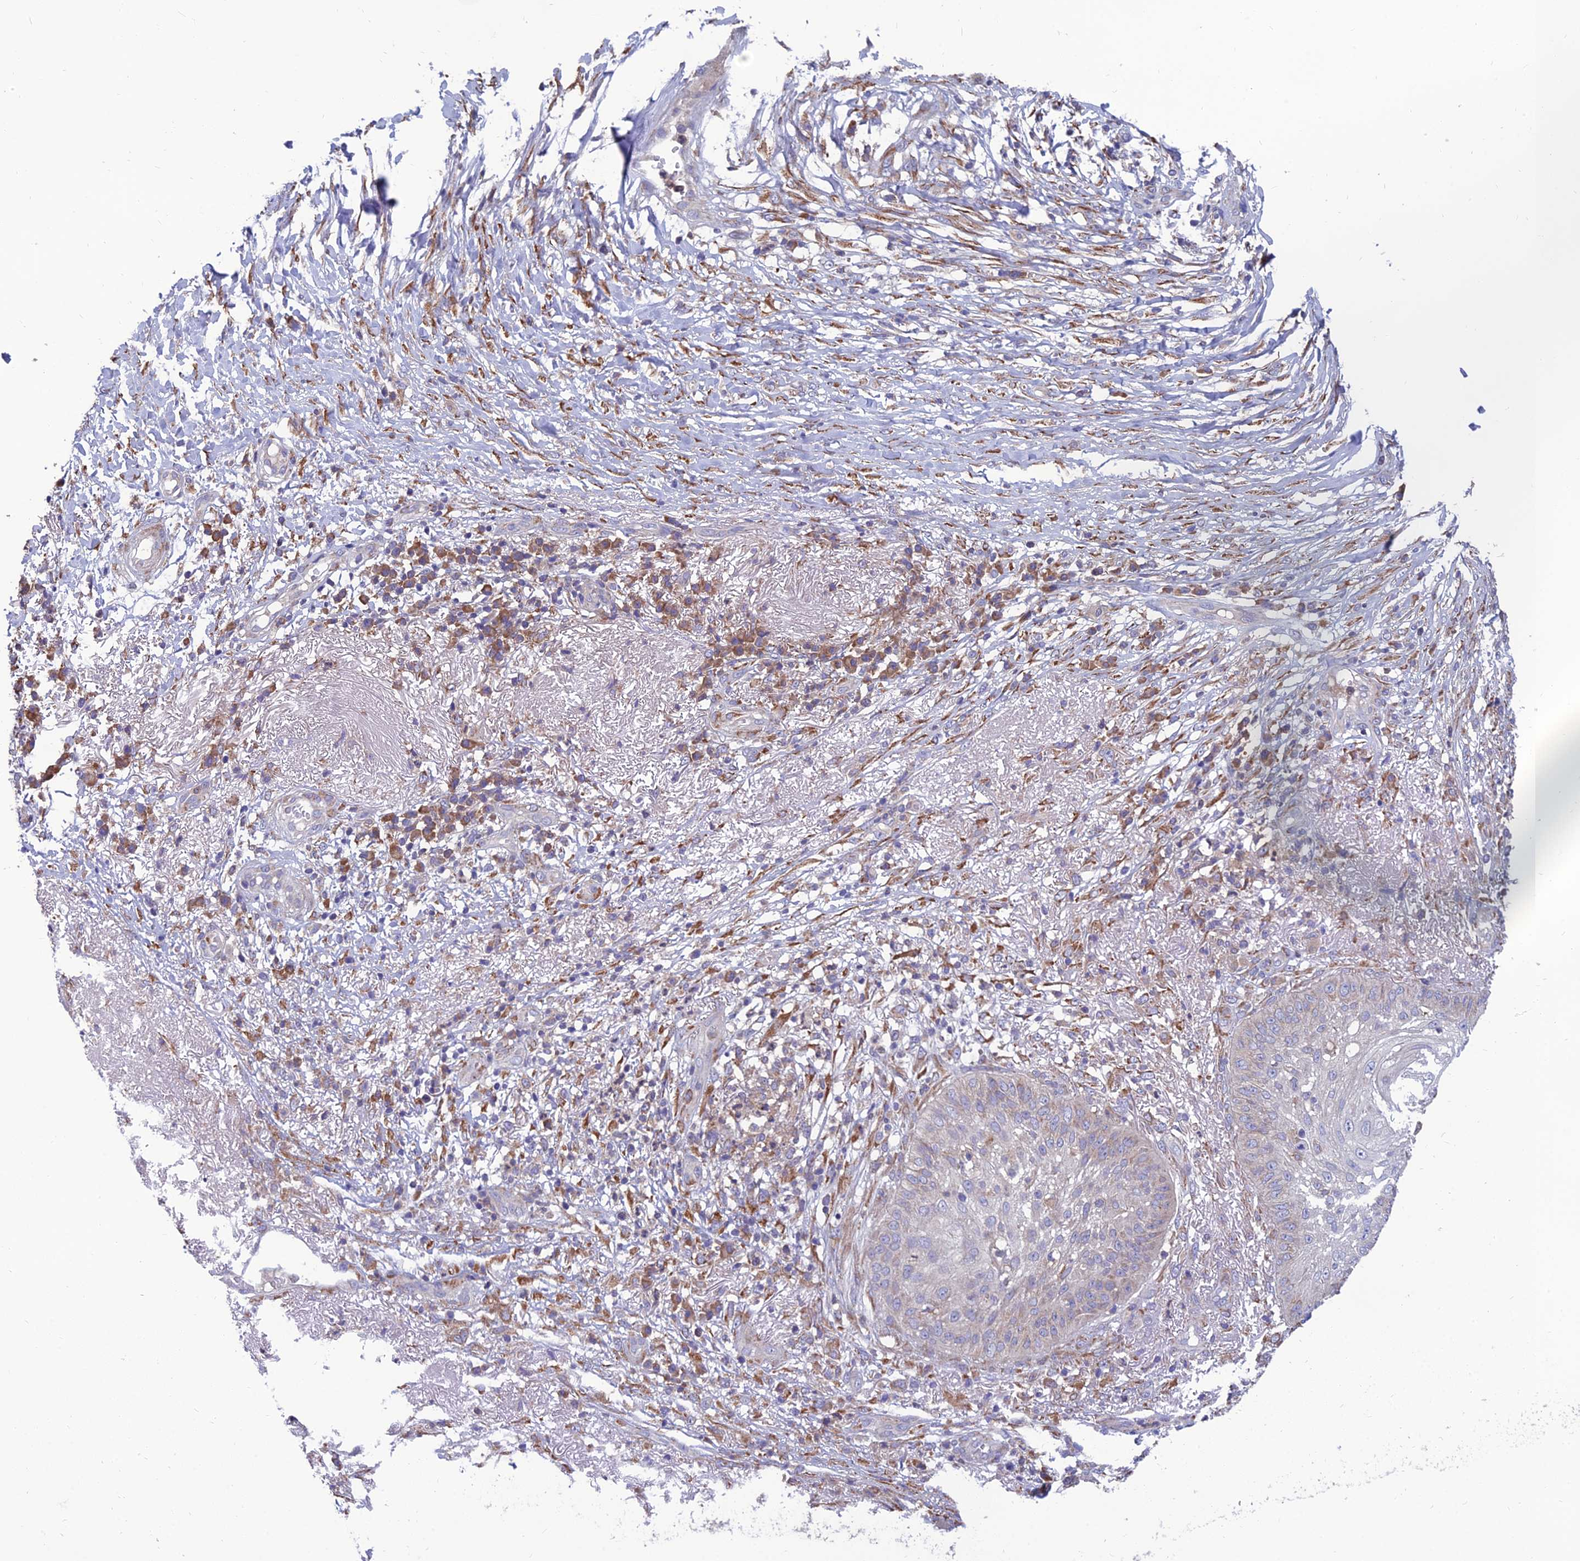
{"staining": {"intensity": "negative", "quantity": "none", "location": "none"}, "tissue": "skin cancer", "cell_type": "Tumor cells", "image_type": "cancer", "snomed": [{"axis": "morphology", "description": "Squamous cell carcinoma, NOS"}, {"axis": "topography", "description": "Skin"}], "caption": "Tumor cells show no significant protein staining in skin cancer (squamous cell carcinoma).", "gene": "UMAD1", "patient": {"sex": "male", "age": 70}}